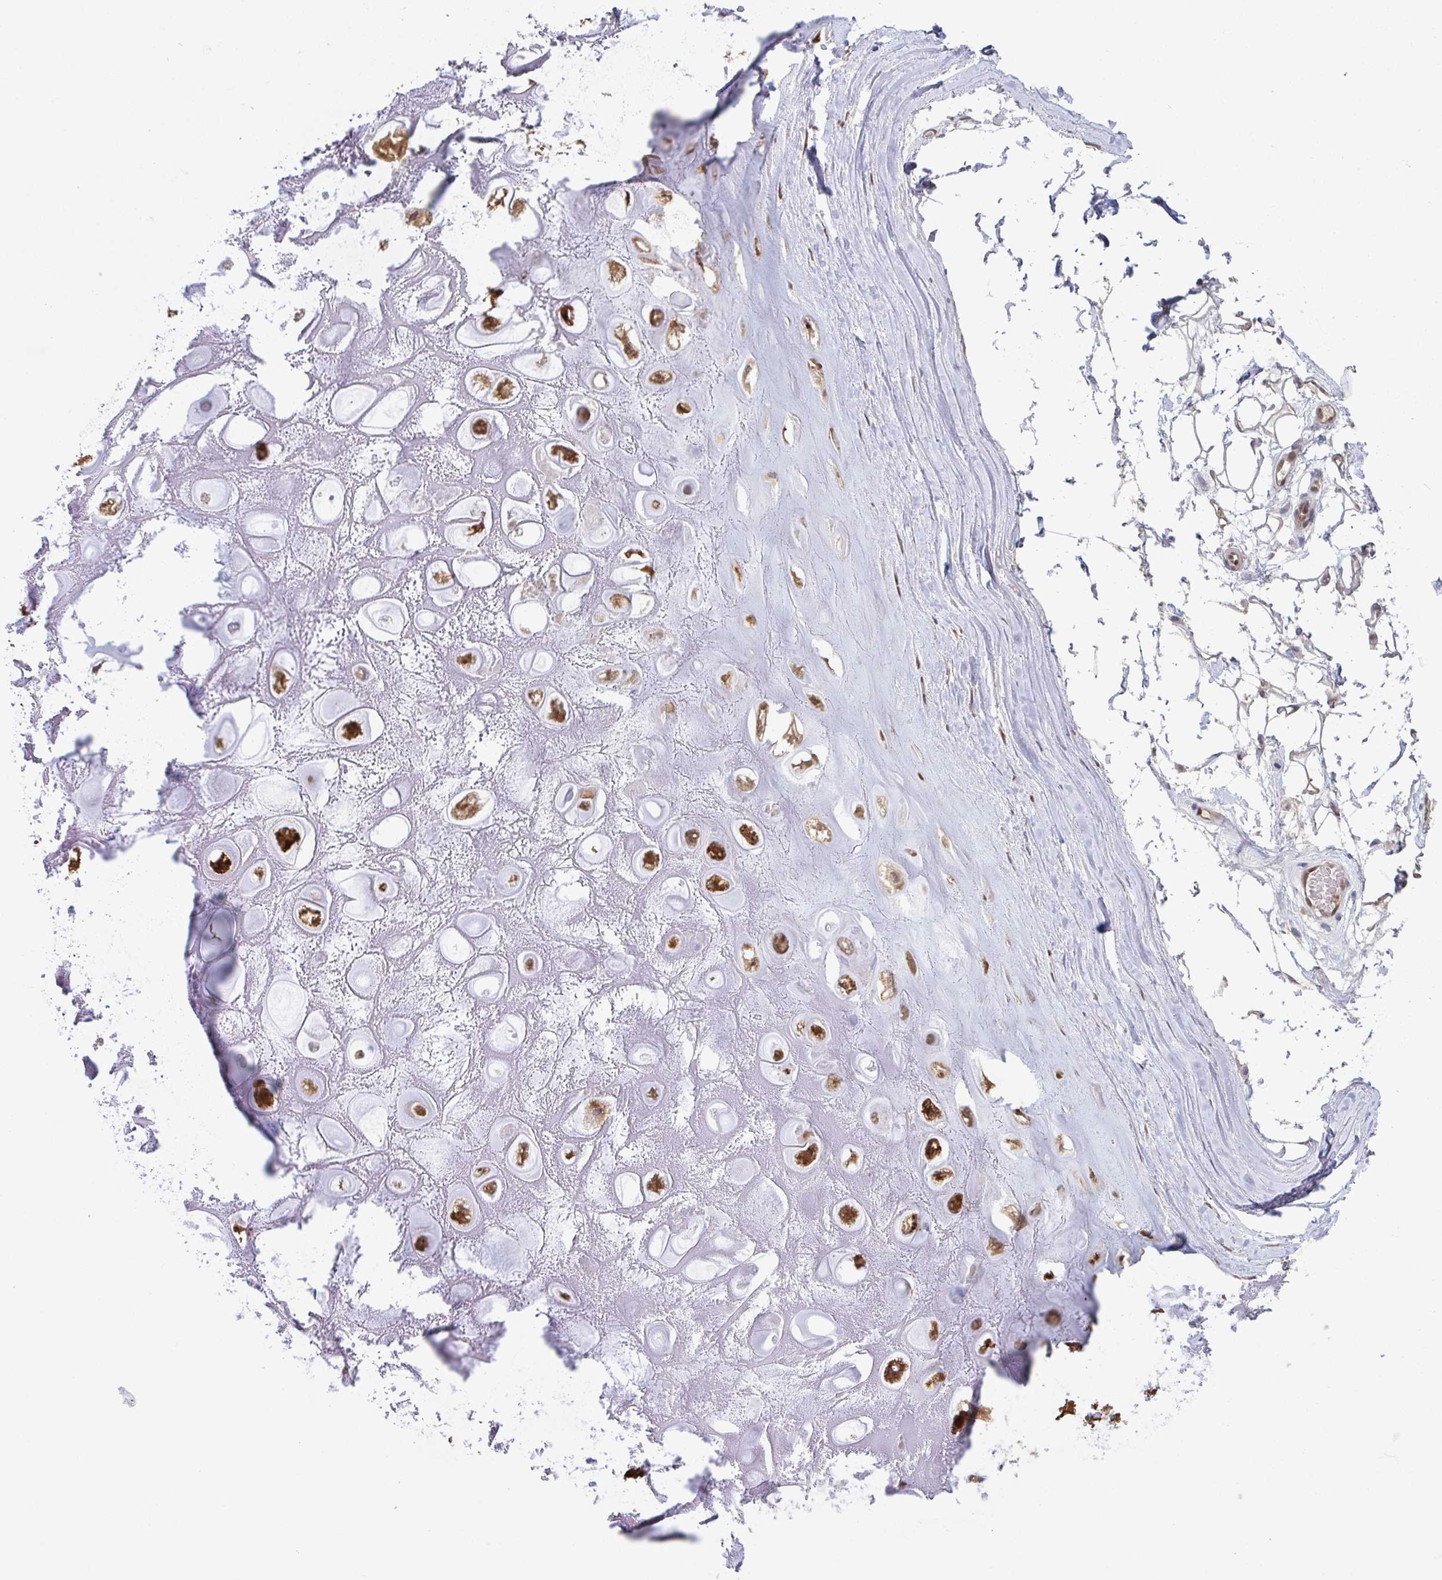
{"staining": {"intensity": "negative", "quantity": "none", "location": "none"}, "tissue": "adipose tissue", "cell_type": "Adipocytes", "image_type": "normal", "snomed": [{"axis": "morphology", "description": "Normal tissue, NOS"}, {"axis": "topography", "description": "Lymph node"}, {"axis": "topography", "description": "Cartilage tissue"}, {"axis": "topography", "description": "Nasopharynx"}], "caption": "This is an immunohistochemistry (IHC) micrograph of benign human adipose tissue. There is no staining in adipocytes.", "gene": "ACD", "patient": {"sex": "male", "age": 63}}